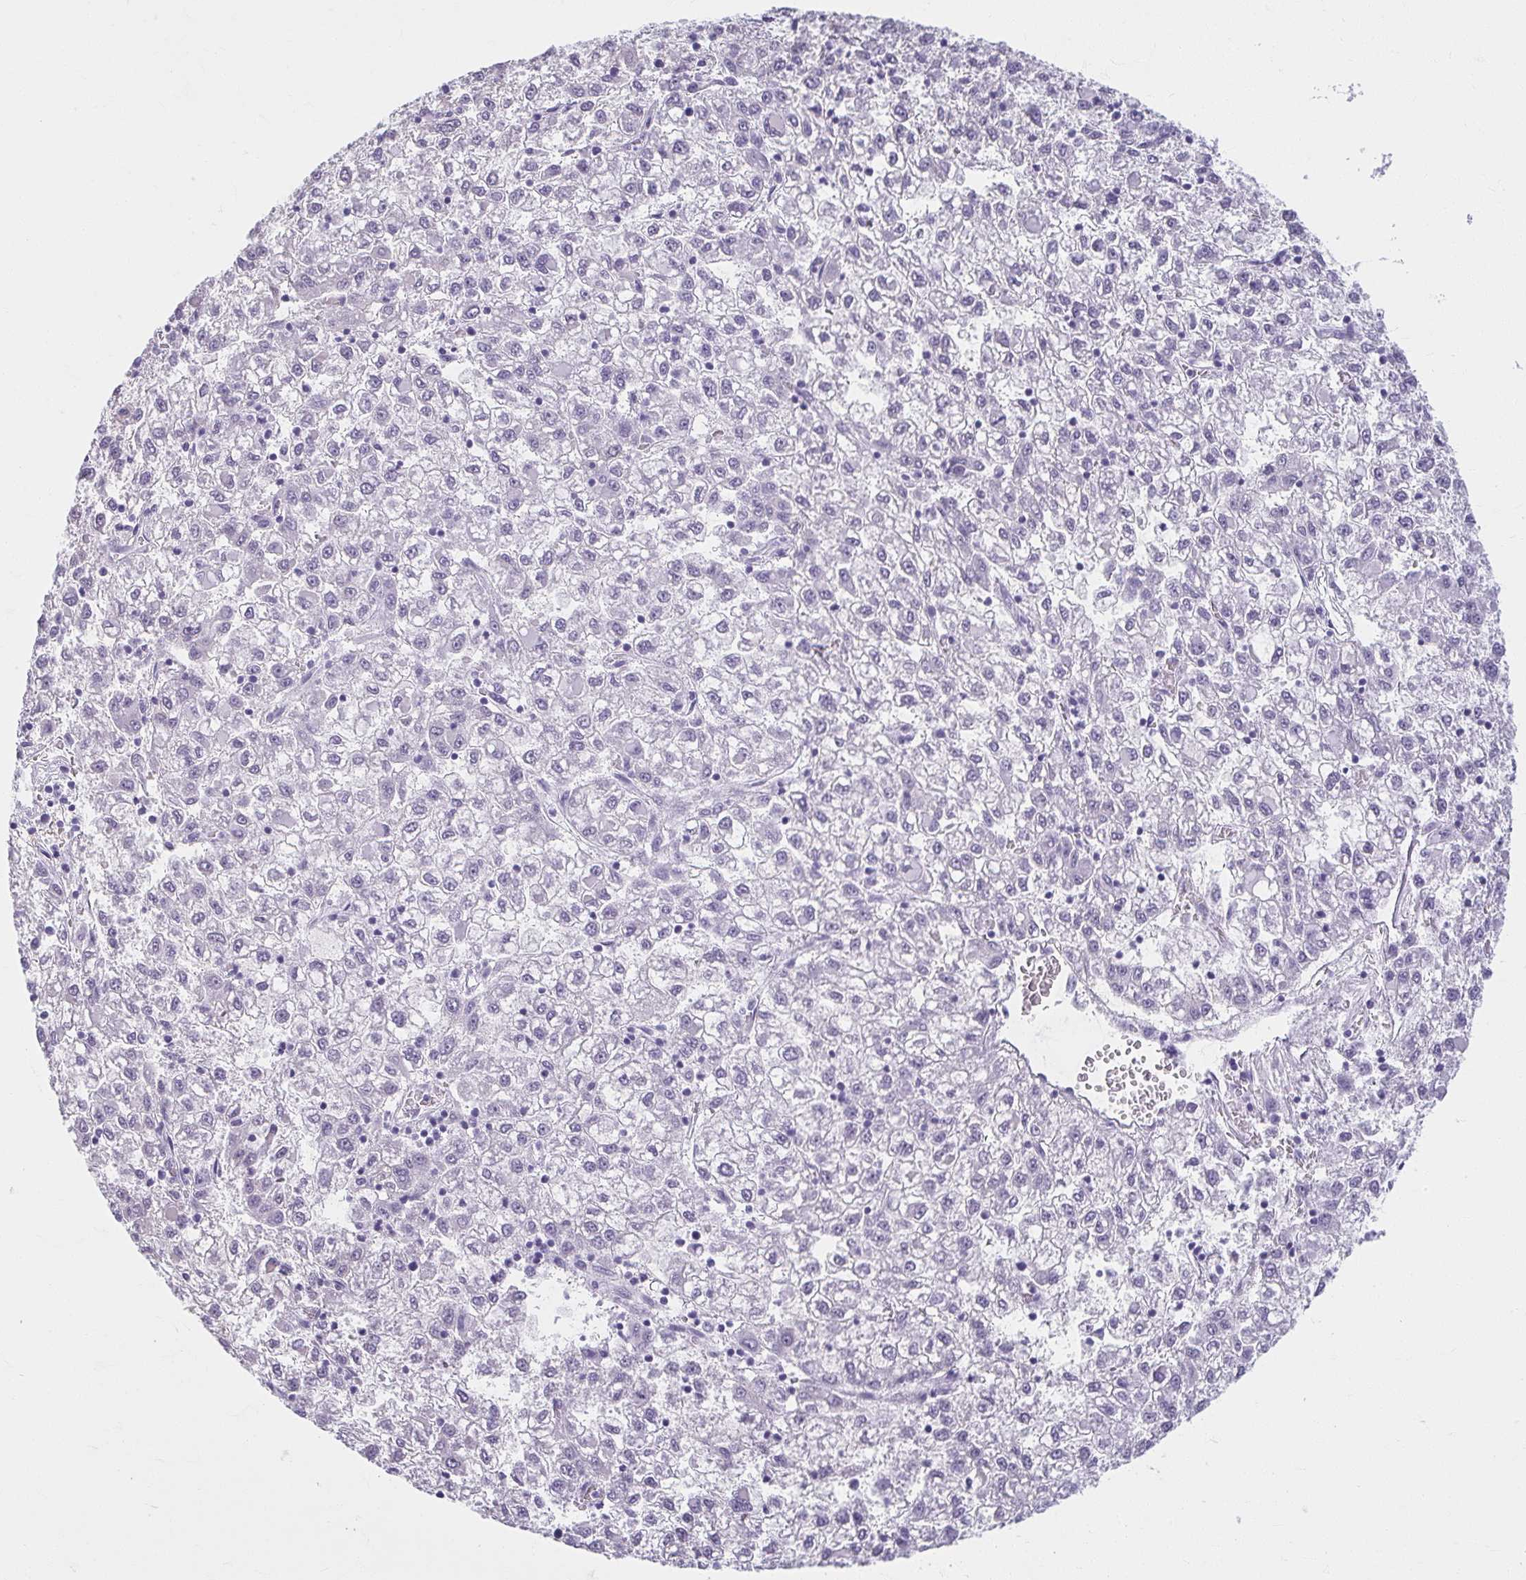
{"staining": {"intensity": "negative", "quantity": "none", "location": "none"}, "tissue": "liver cancer", "cell_type": "Tumor cells", "image_type": "cancer", "snomed": [{"axis": "morphology", "description": "Carcinoma, Hepatocellular, NOS"}, {"axis": "topography", "description": "Liver"}], "caption": "A histopathology image of human liver cancer is negative for staining in tumor cells. Nuclei are stained in blue.", "gene": "MOBP", "patient": {"sex": "male", "age": 40}}